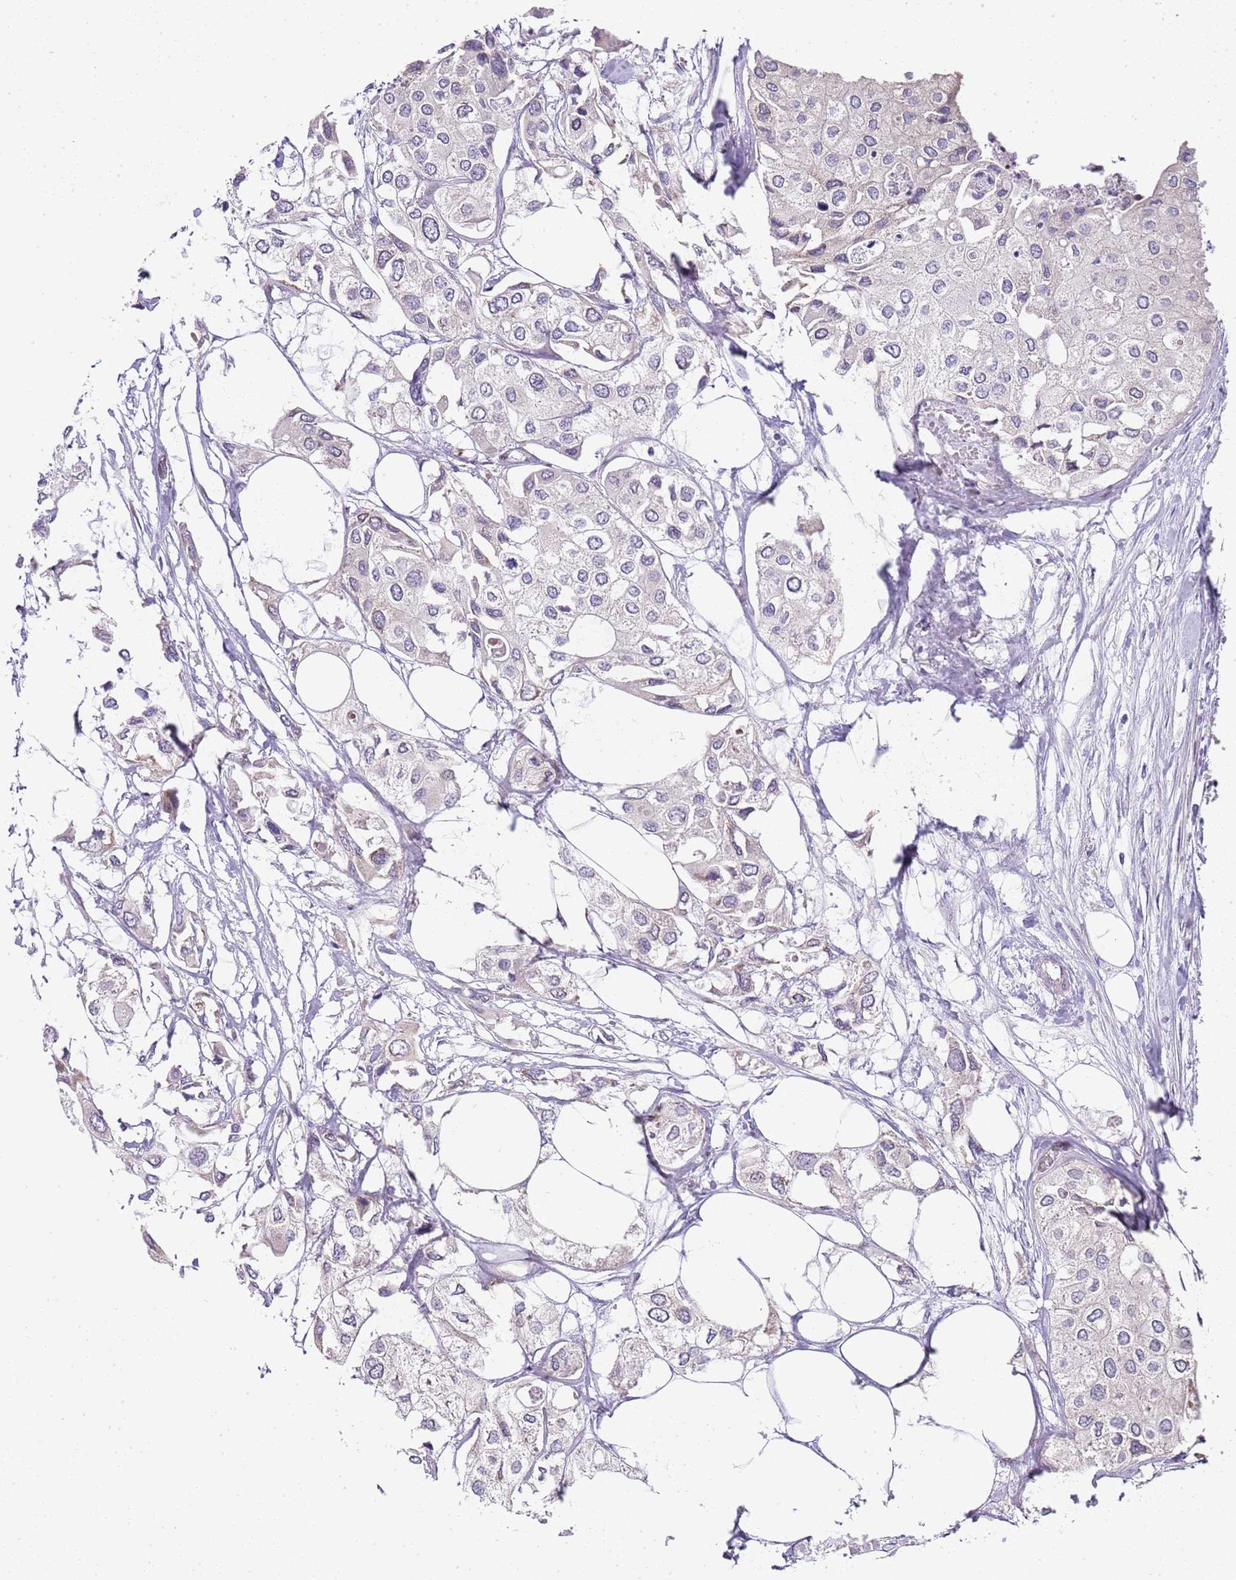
{"staining": {"intensity": "negative", "quantity": "none", "location": "none"}, "tissue": "urothelial cancer", "cell_type": "Tumor cells", "image_type": "cancer", "snomed": [{"axis": "morphology", "description": "Urothelial carcinoma, High grade"}, {"axis": "topography", "description": "Urinary bladder"}], "caption": "This is an immunohistochemistry image of urothelial cancer. There is no expression in tumor cells.", "gene": "TBC1D9", "patient": {"sex": "male", "age": 64}}